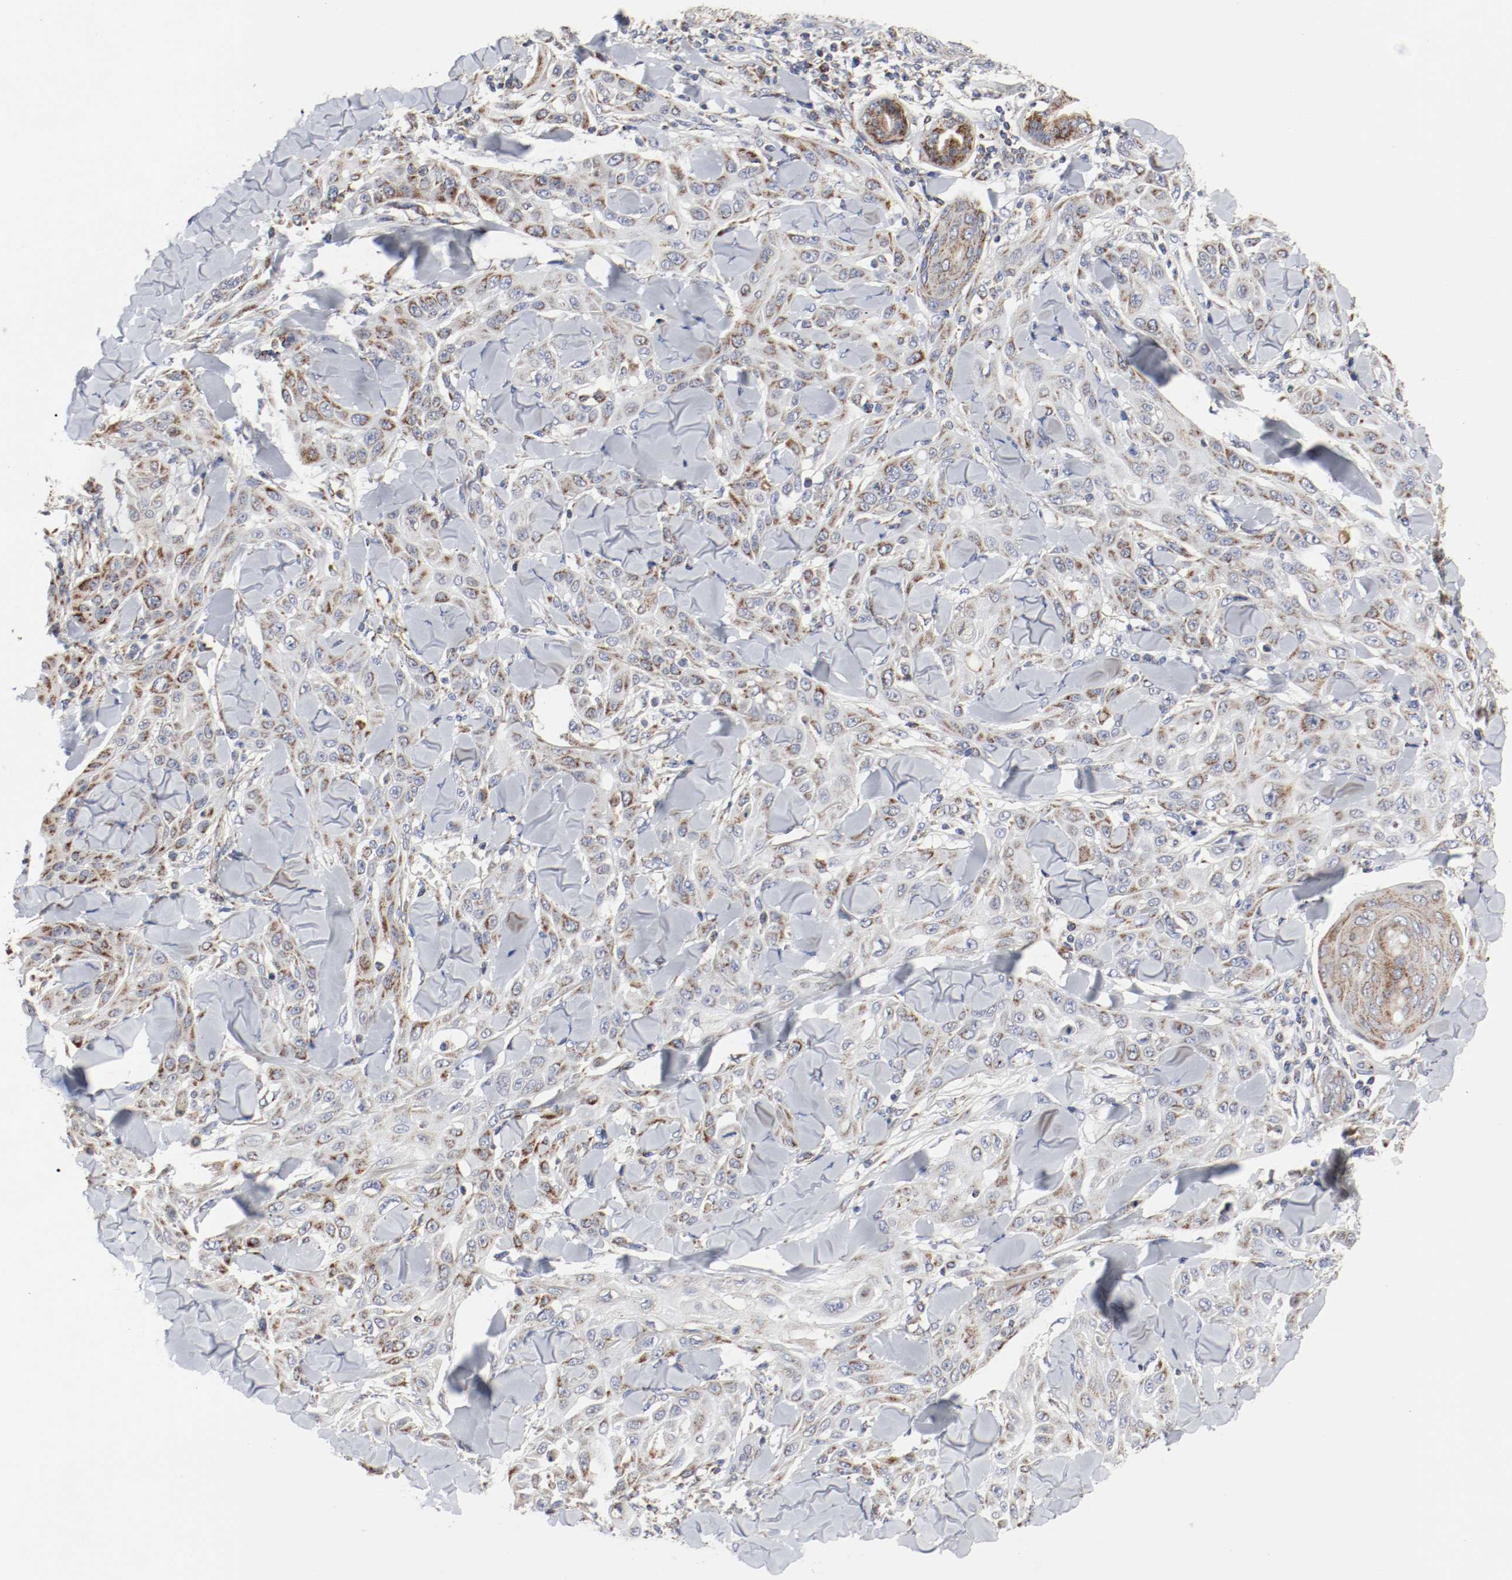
{"staining": {"intensity": "moderate", "quantity": "25%-75%", "location": "cytoplasmic/membranous"}, "tissue": "skin cancer", "cell_type": "Tumor cells", "image_type": "cancer", "snomed": [{"axis": "morphology", "description": "Squamous cell carcinoma, NOS"}, {"axis": "topography", "description": "Skin"}], "caption": "Immunohistochemistry (DAB (3,3'-diaminobenzidine)) staining of human skin squamous cell carcinoma exhibits moderate cytoplasmic/membranous protein expression in about 25%-75% of tumor cells. Nuclei are stained in blue.", "gene": "AFG3L2", "patient": {"sex": "male", "age": 24}}